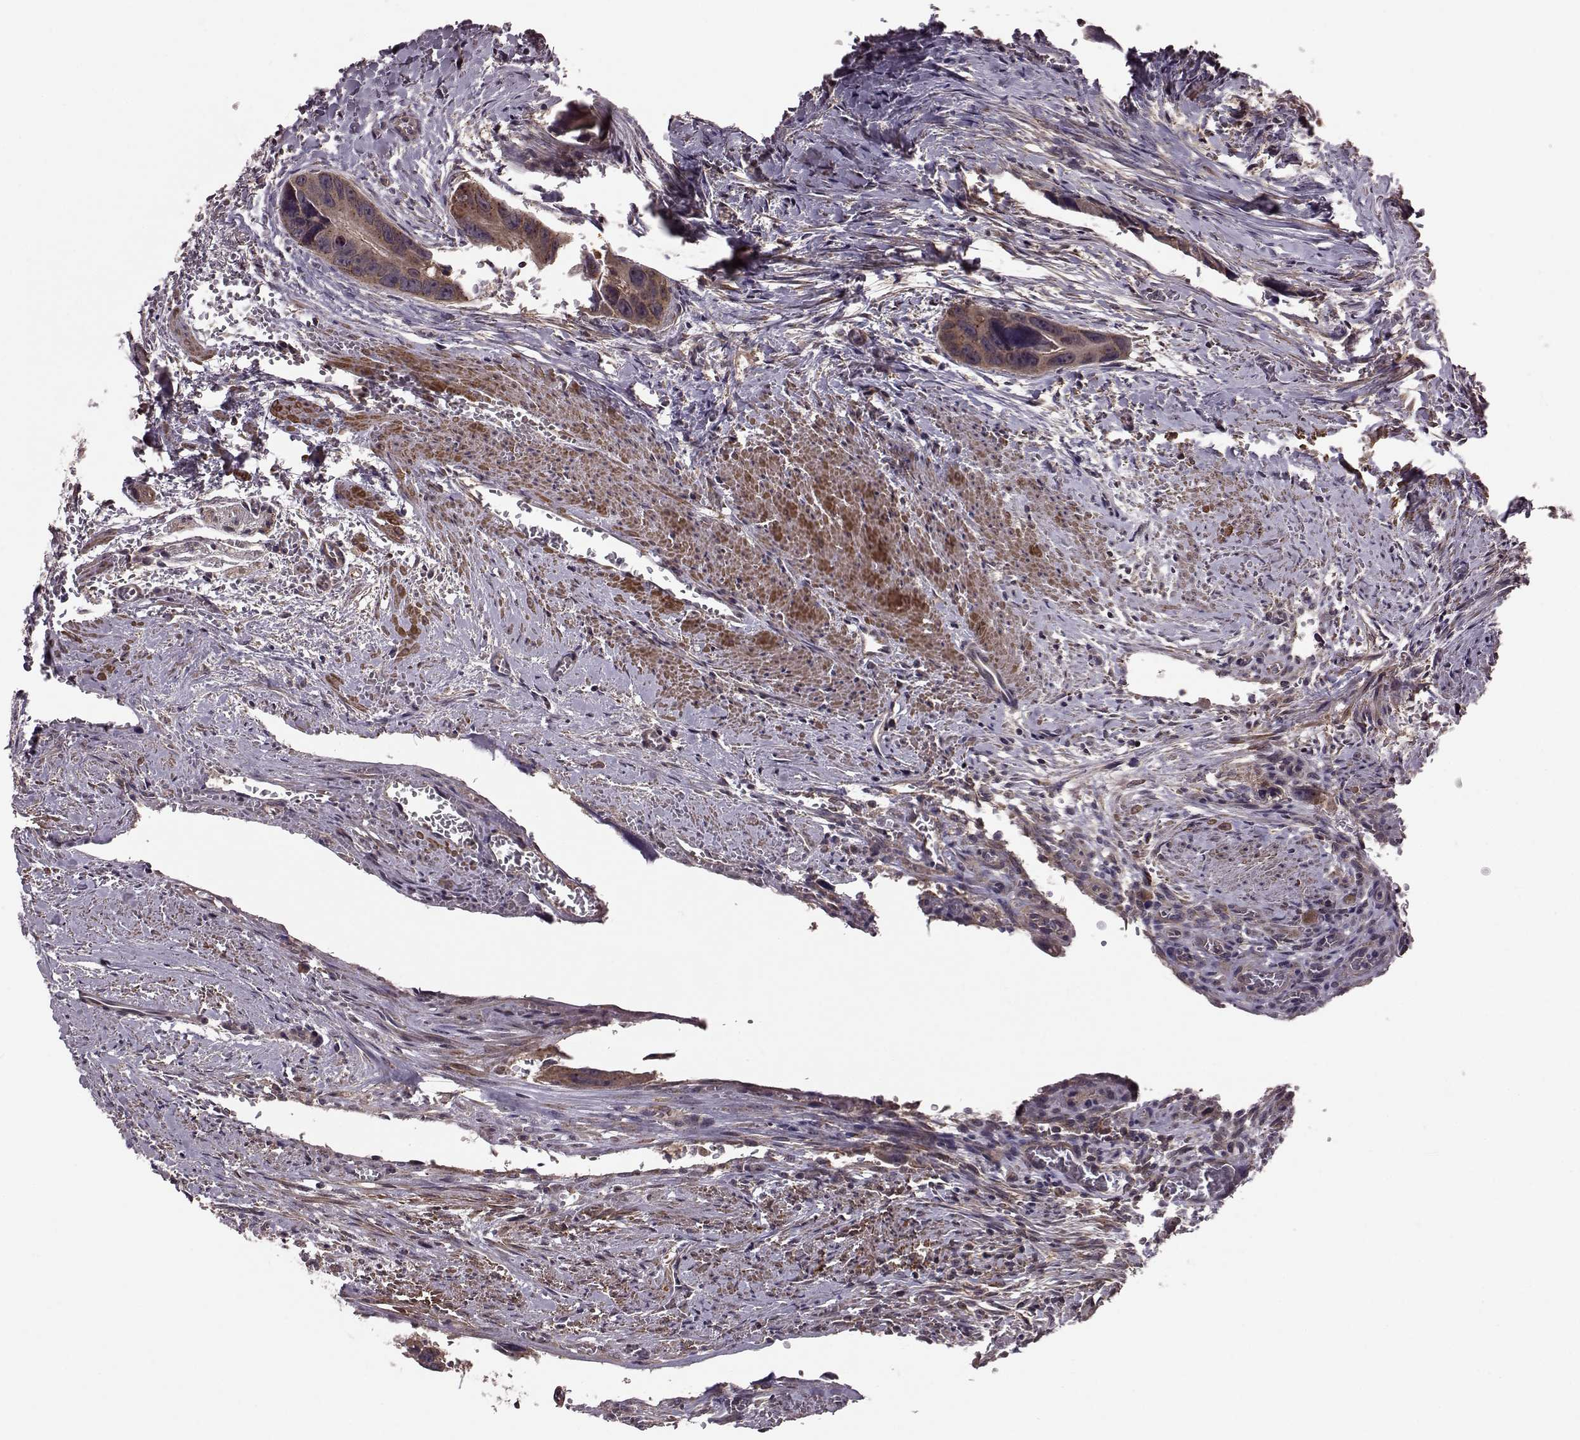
{"staining": {"intensity": "moderate", "quantity": ">75%", "location": "cytoplasmic/membranous"}, "tissue": "colorectal cancer", "cell_type": "Tumor cells", "image_type": "cancer", "snomed": [{"axis": "morphology", "description": "Adenocarcinoma, NOS"}, {"axis": "topography", "description": "Rectum"}], "caption": "IHC of colorectal cancer (adenocarcinoma) demonstrates medium levels of moderate cytoplasmic/membranous expression in approximately >75% of tumor cells.", "gene": "FNIP2", "patient": {"sex": "male", "age": 76}}